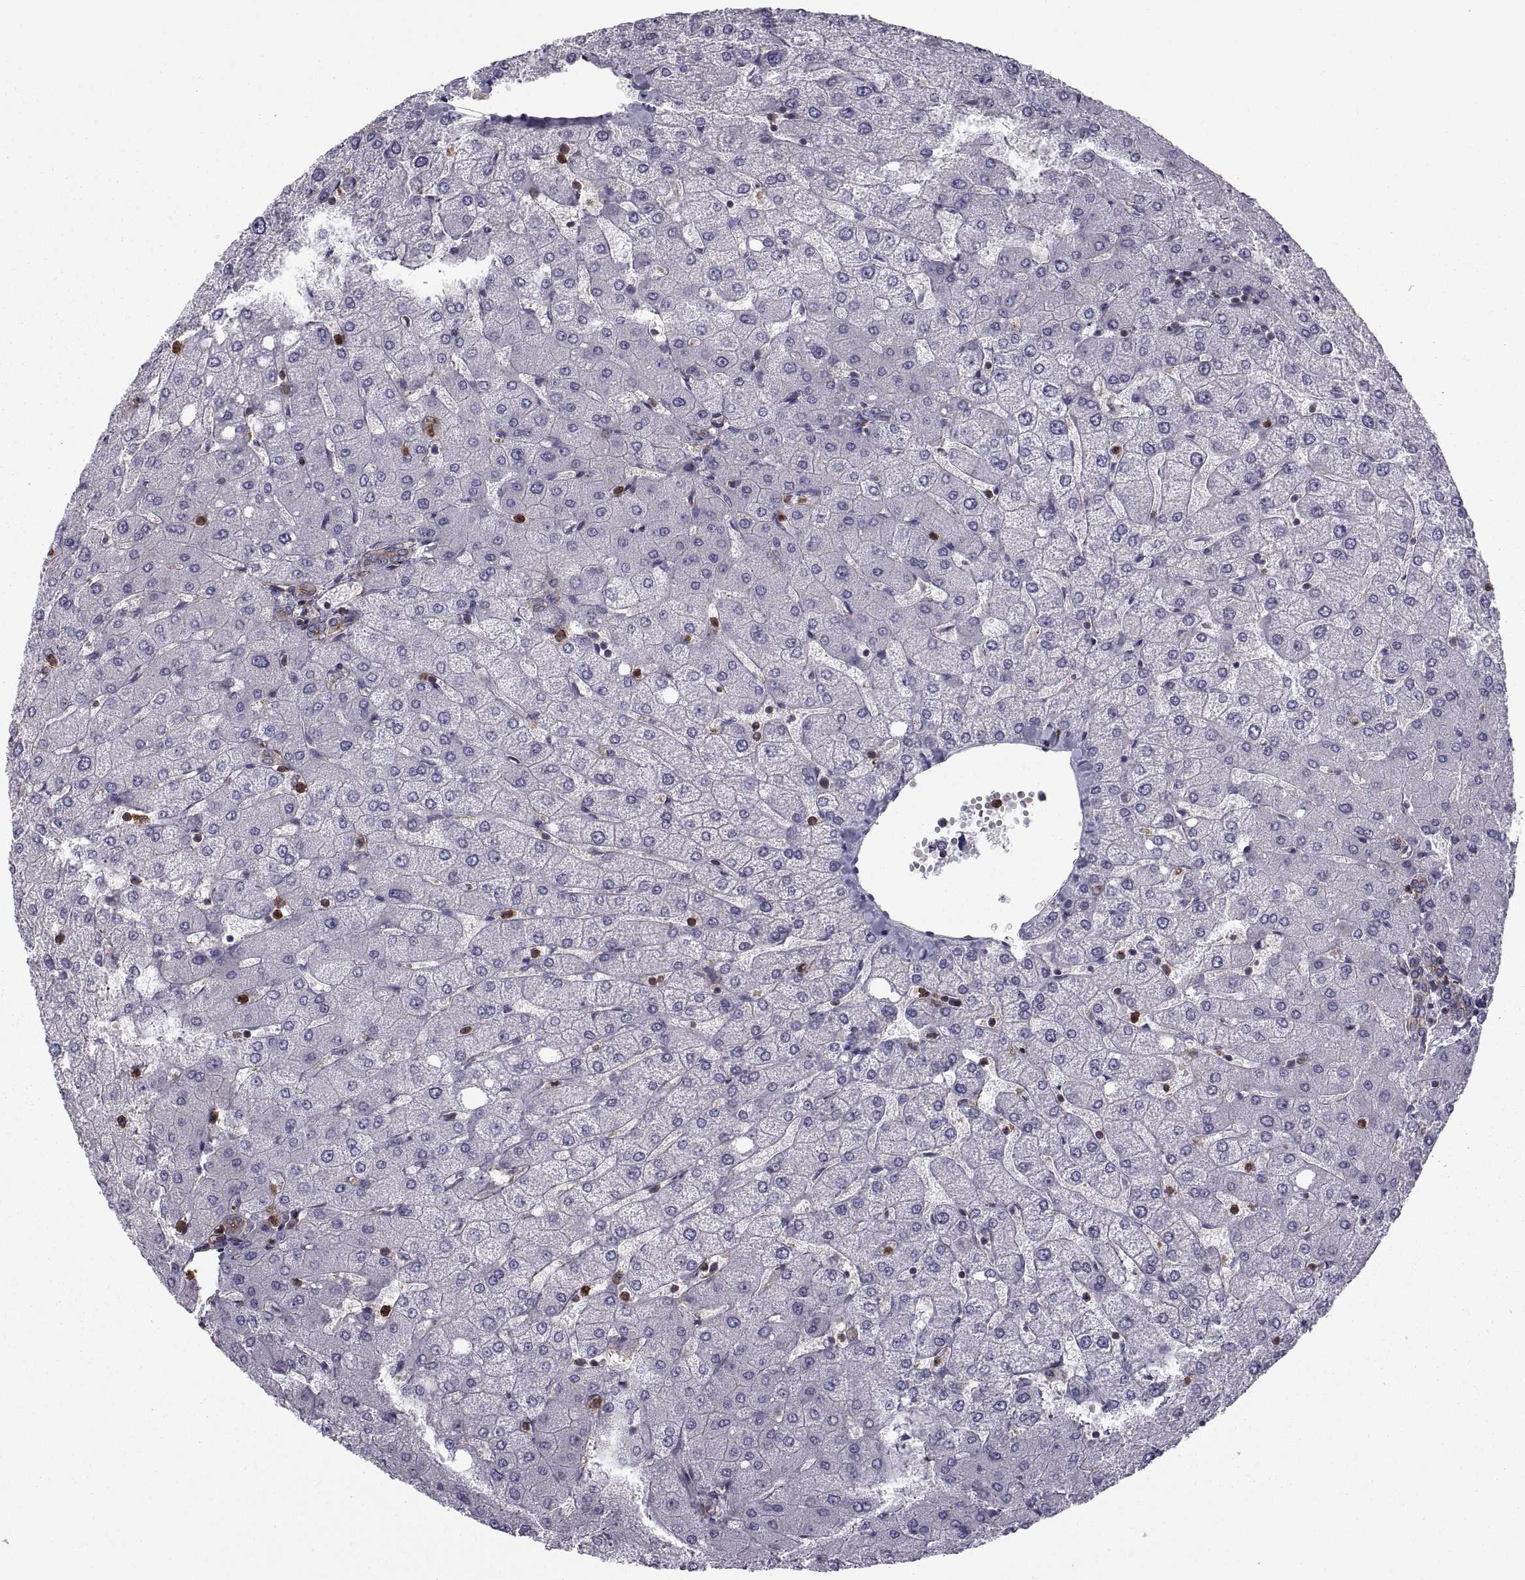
{"staining": {"intensity": "moderate", "quantity": "<25%", "location": "cytoplasmic/membranous"}, "tissue": "liver", "cell_type": "Cholangiocytes", "image_type": "normal", "snomed": [{"axis": "morphology", "description": "Normal tissue, NOS"}, {"axis": "topography", "description": "Liver"}], "caption": "This histopathology image shows immunohistochemistry staining of normal human liver, with low moderate cytoplasmic/membranous positivity in approximately <25% of cholangiocytes.", "gene": "MYH9", "patient": {"sex": "female", "age": 54}}